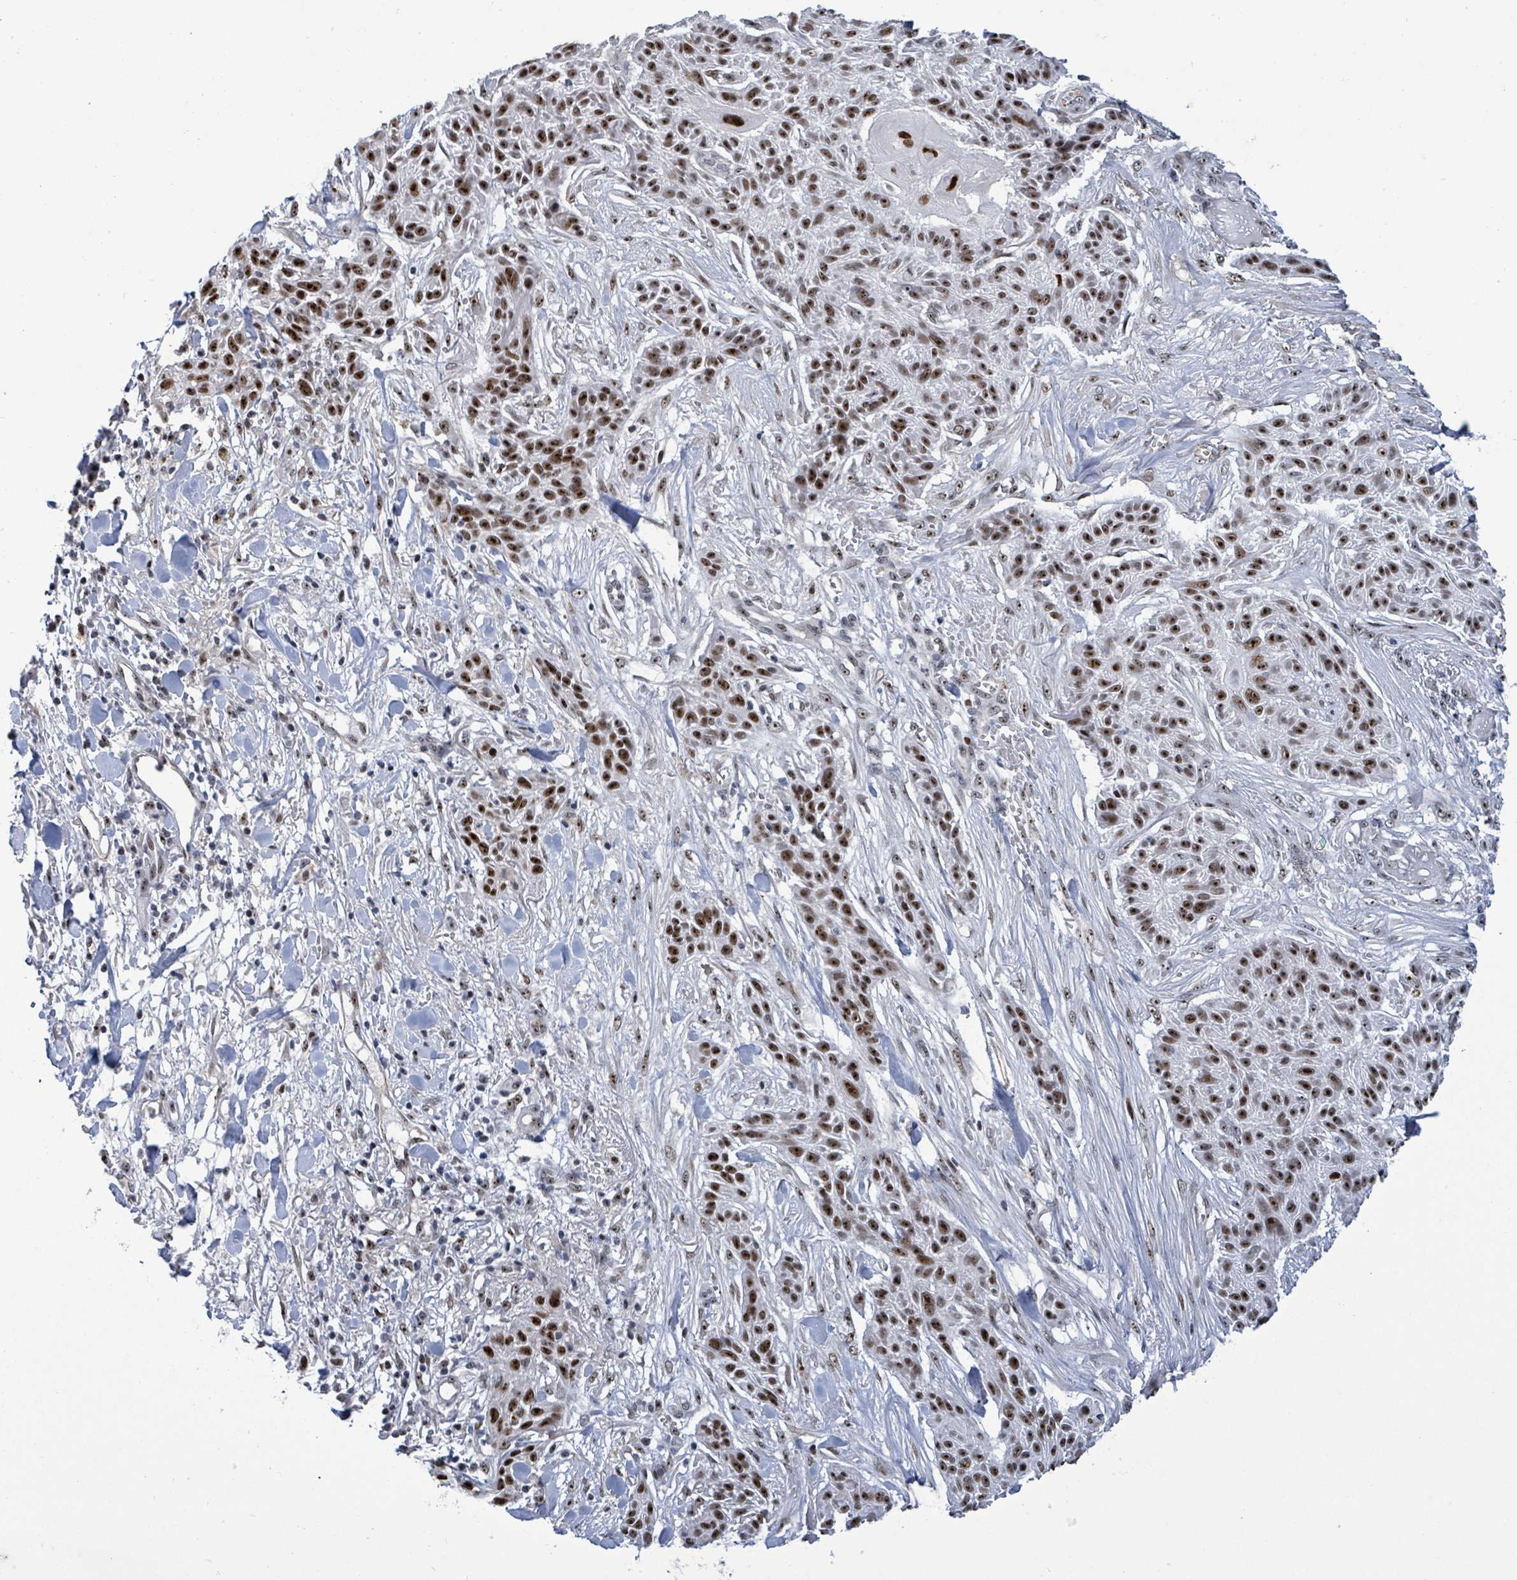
{"staining": {"intensity": "strong", "quantity": ">75%", "location": "nuclear"}, "tissue": "skin cancer", "cell_type": "Tumor cells", "image_type": "cancer", "snomed": [{"axis": "morphology", "description": "Squamous cell carcinoma, NOS"}, {"axis": "topography", "description": "Skin"}], "caption": "Human skin cancer (squamous cell carcinoma) stained with a protein marker demonstrates strong staining in tumor cells.", "gene": "RRN3", "patient": {"sex": "male", "age": 86}}